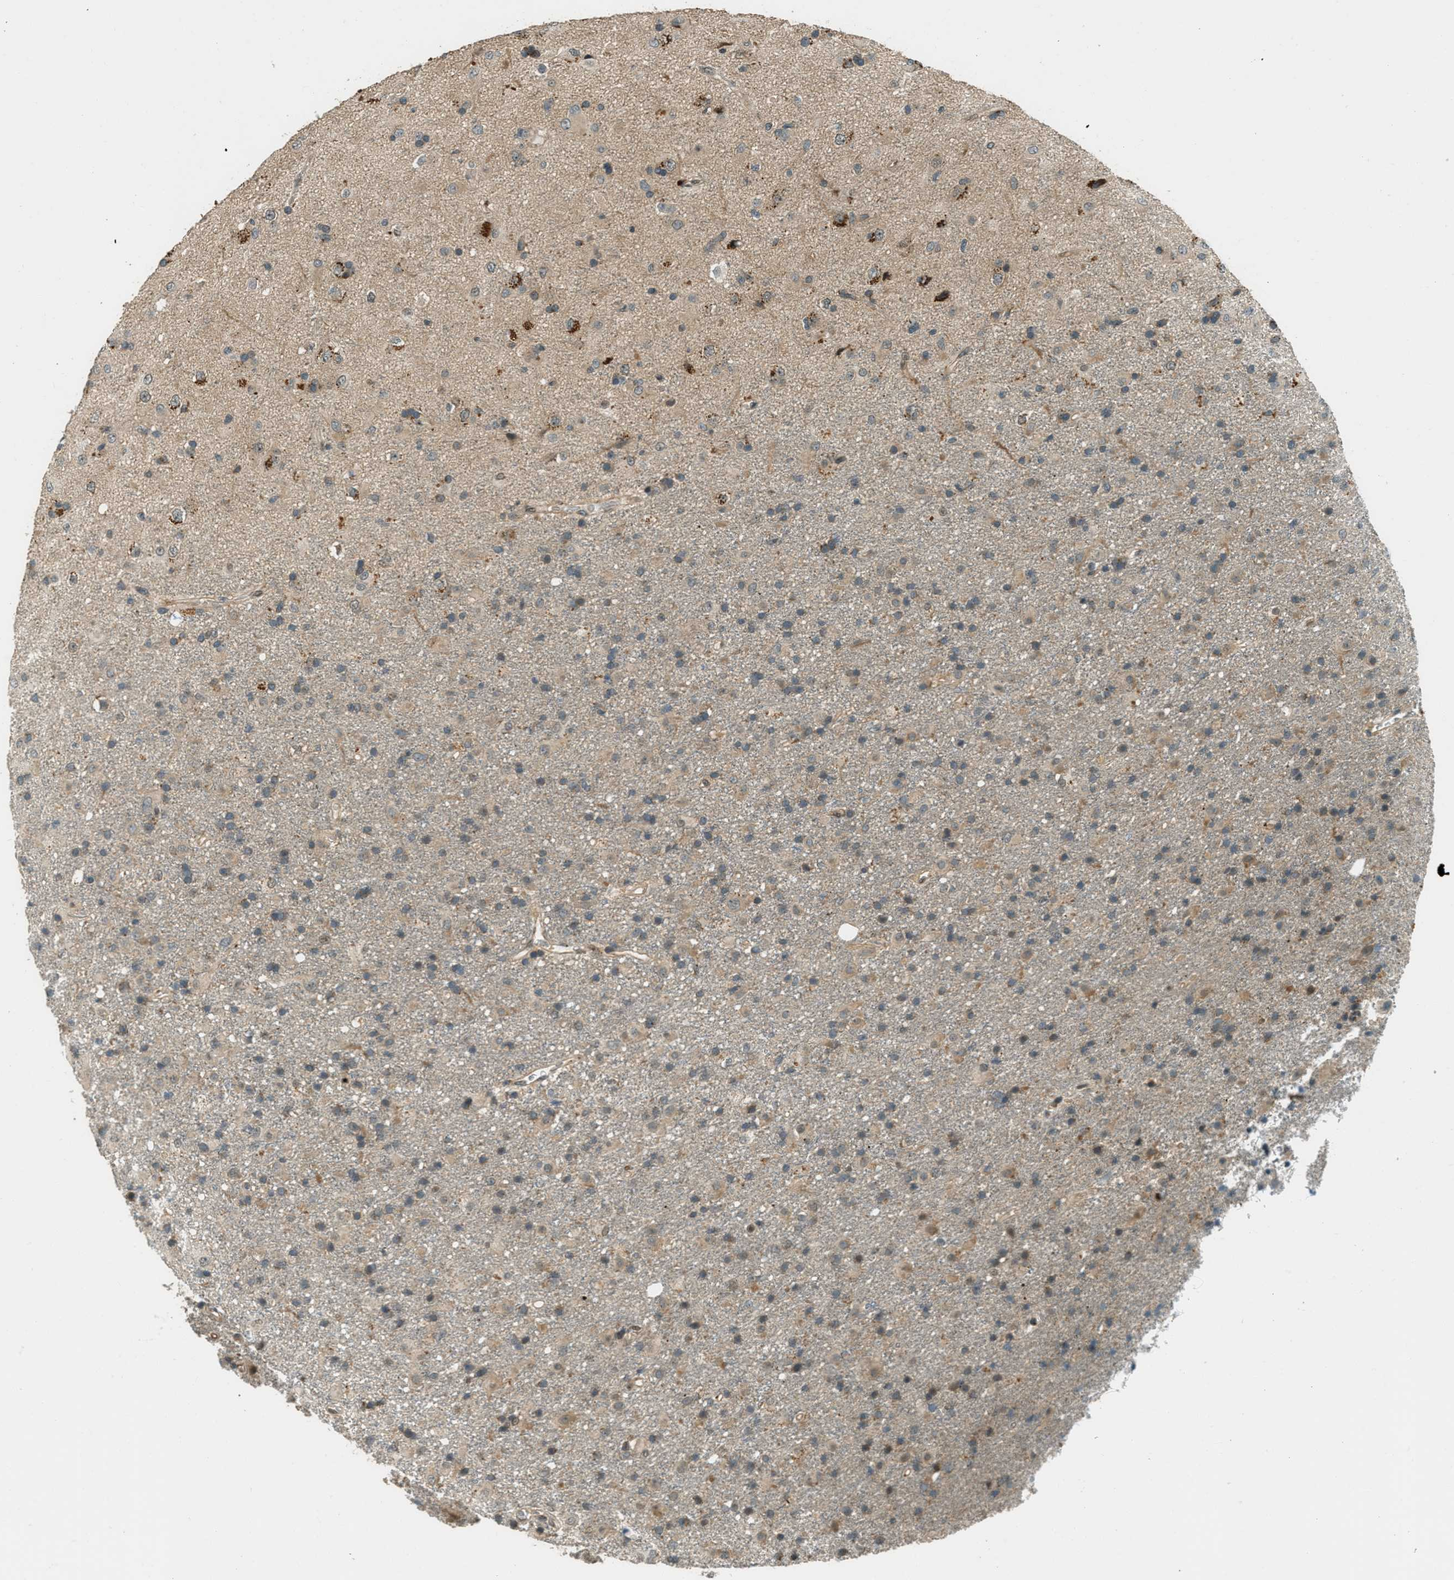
{"staining": {"intensity": "weak", "quantity": ">75%", "location": "cytoplasmic/membranous"}, "tissue": "glioma", "cell_type": "Tumor cells", "image_type": "cancer", "snomed": [{"axis": "morphology", "description": "Glioma, malignant, Low grade"}, {"axis": "topography", "description": "Brain"}], "caption": "DAB immunohistochemical staining of human glioma shows weak cytoplasmic/membranous protein expression in about >75% of tumor cells.", "gene": "PTPN23", "patient": {"sex": "male", "age": 65}}